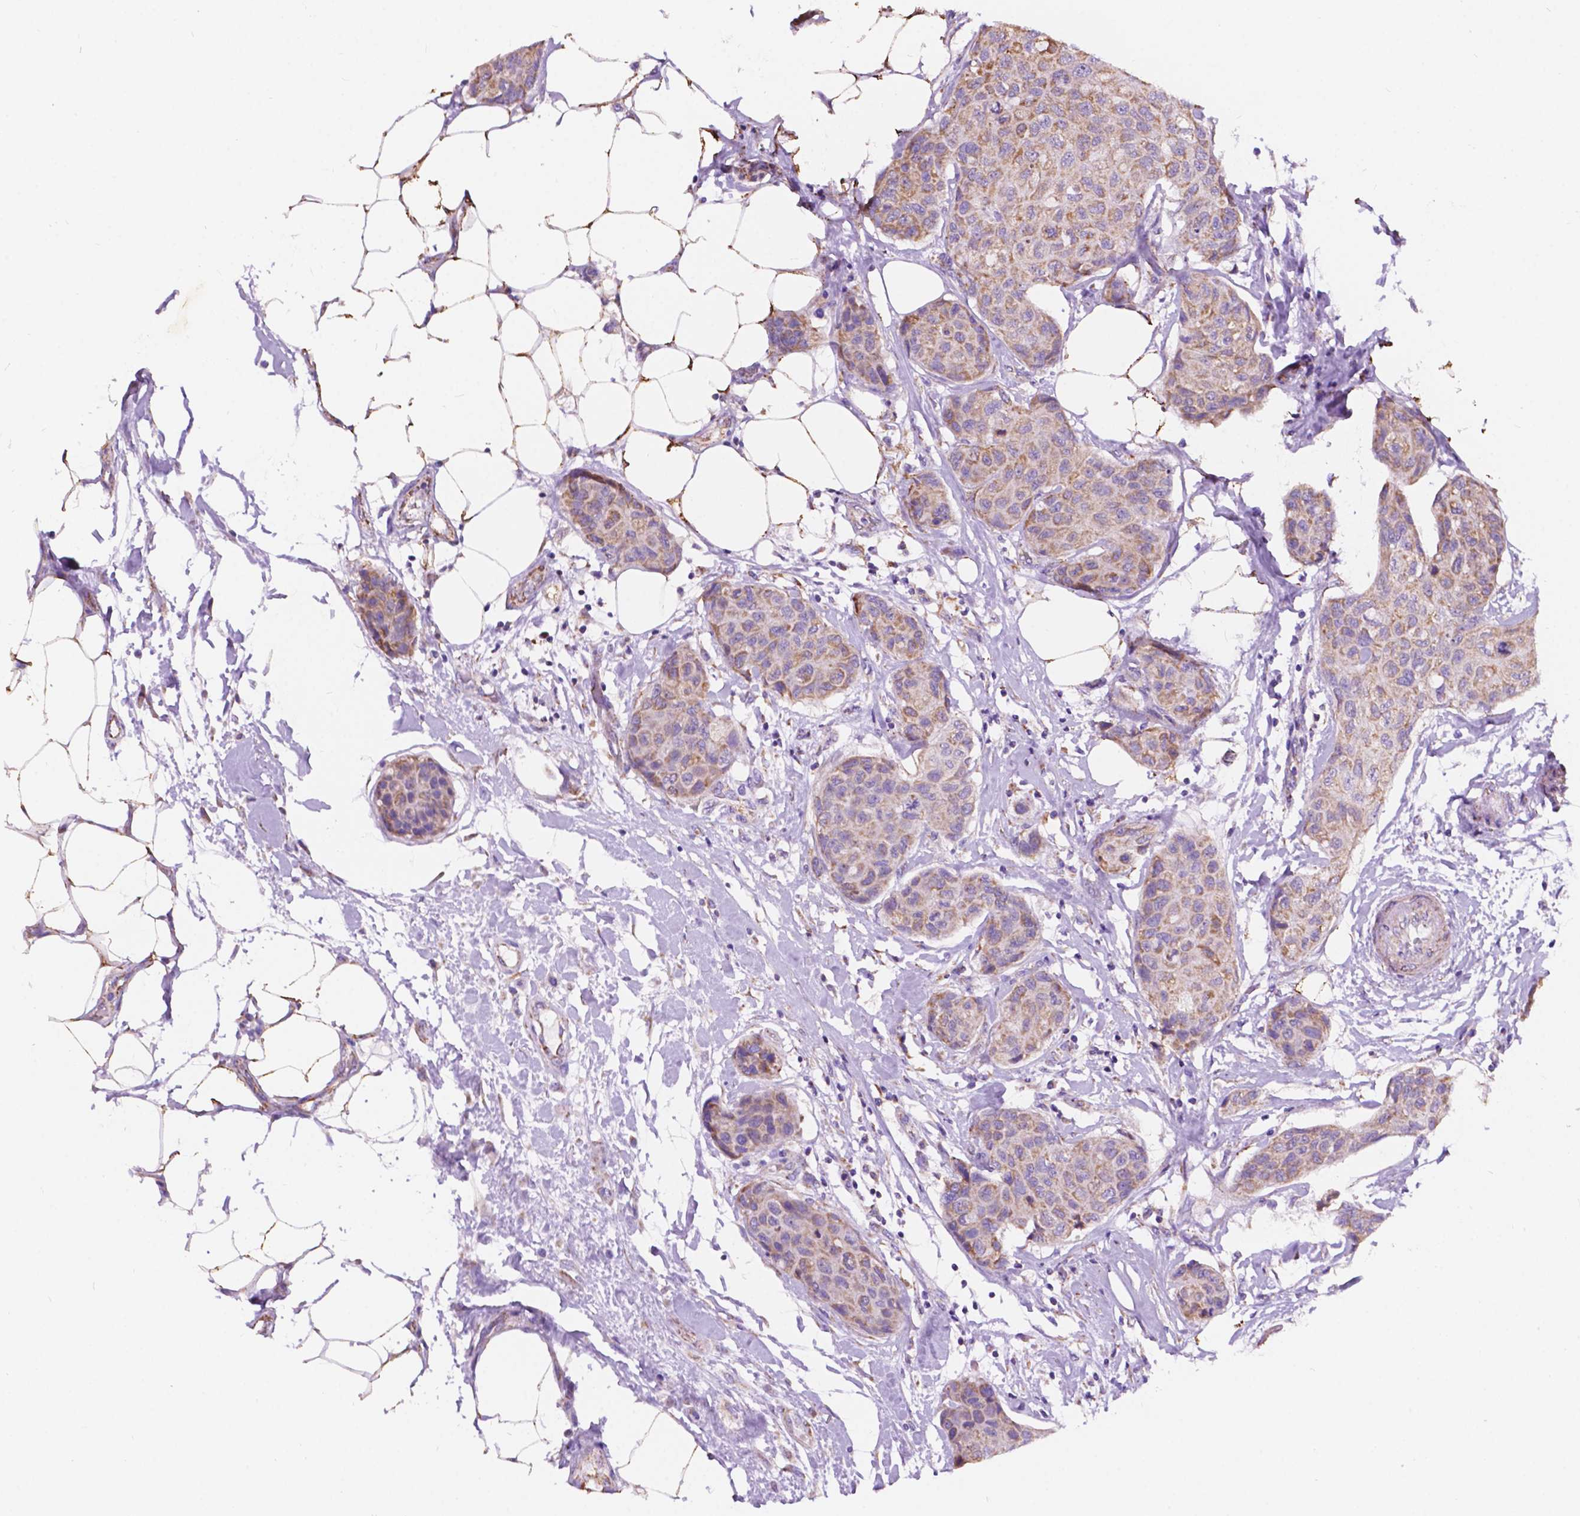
{"staining": {"intensity": "weak", "quantity": "25%-75%", "location": "cytoplasmic/membranous"}, "tissue": "breast cancer", "cell_type": "Tumor cells", "image_type": "cancer", "snomed": [{"axis": "morphology", "description": "Duct carcinoma"}, {"axis": "topography", "description": "Breast"}], "caption": "Immunohistochemical staining of breast cancer shows weak cytoplasmic/membranous protein staining in about 25%-75% of tumor cells.", "gene": "TRPV5", "patient": {"sex": "female", "age": 80}}